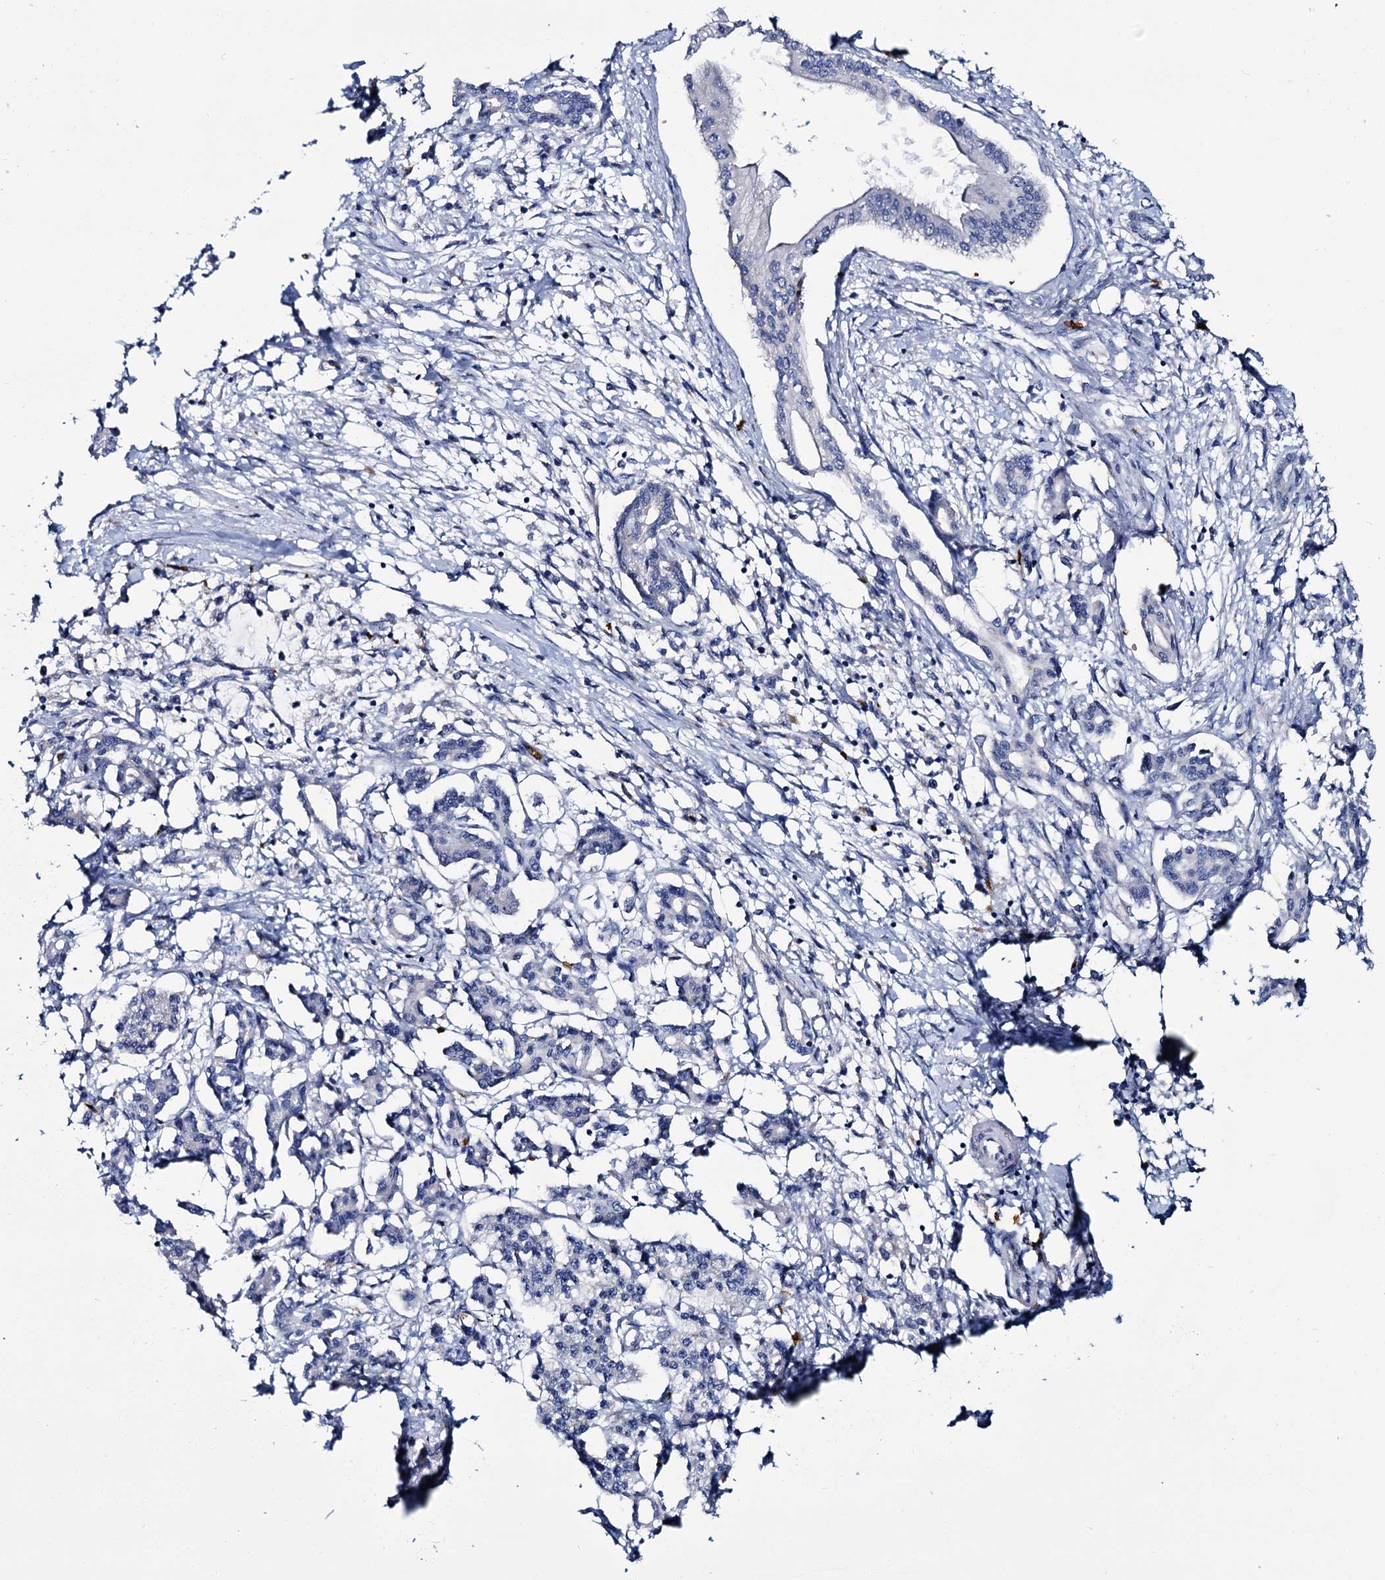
{"staining": {"intensity": "negative", "quantity": "none", "location": "none"}, "tissue": "pancreatic cancer", "cell_type": "Tumor cells", "image_type": "cancer", "snomed": [{"axis": "morphology", "description": "Adenocarcinoma, NOS"}, {"axis": "topography", "description": "Pancreas"}], "caption": "Immunohistochemistry histopathology image of neoplastic tissue: pancreatic adenocarcinoma stained with DAB (3,3'-diaminobenzidine) demonstrates no significant protein expression in tumor cells. (DAB IHC visualized using brightfield microscopy, high magnification).", "gene": "ATG2A", "patient": {"sex": "female", "age": 50}}